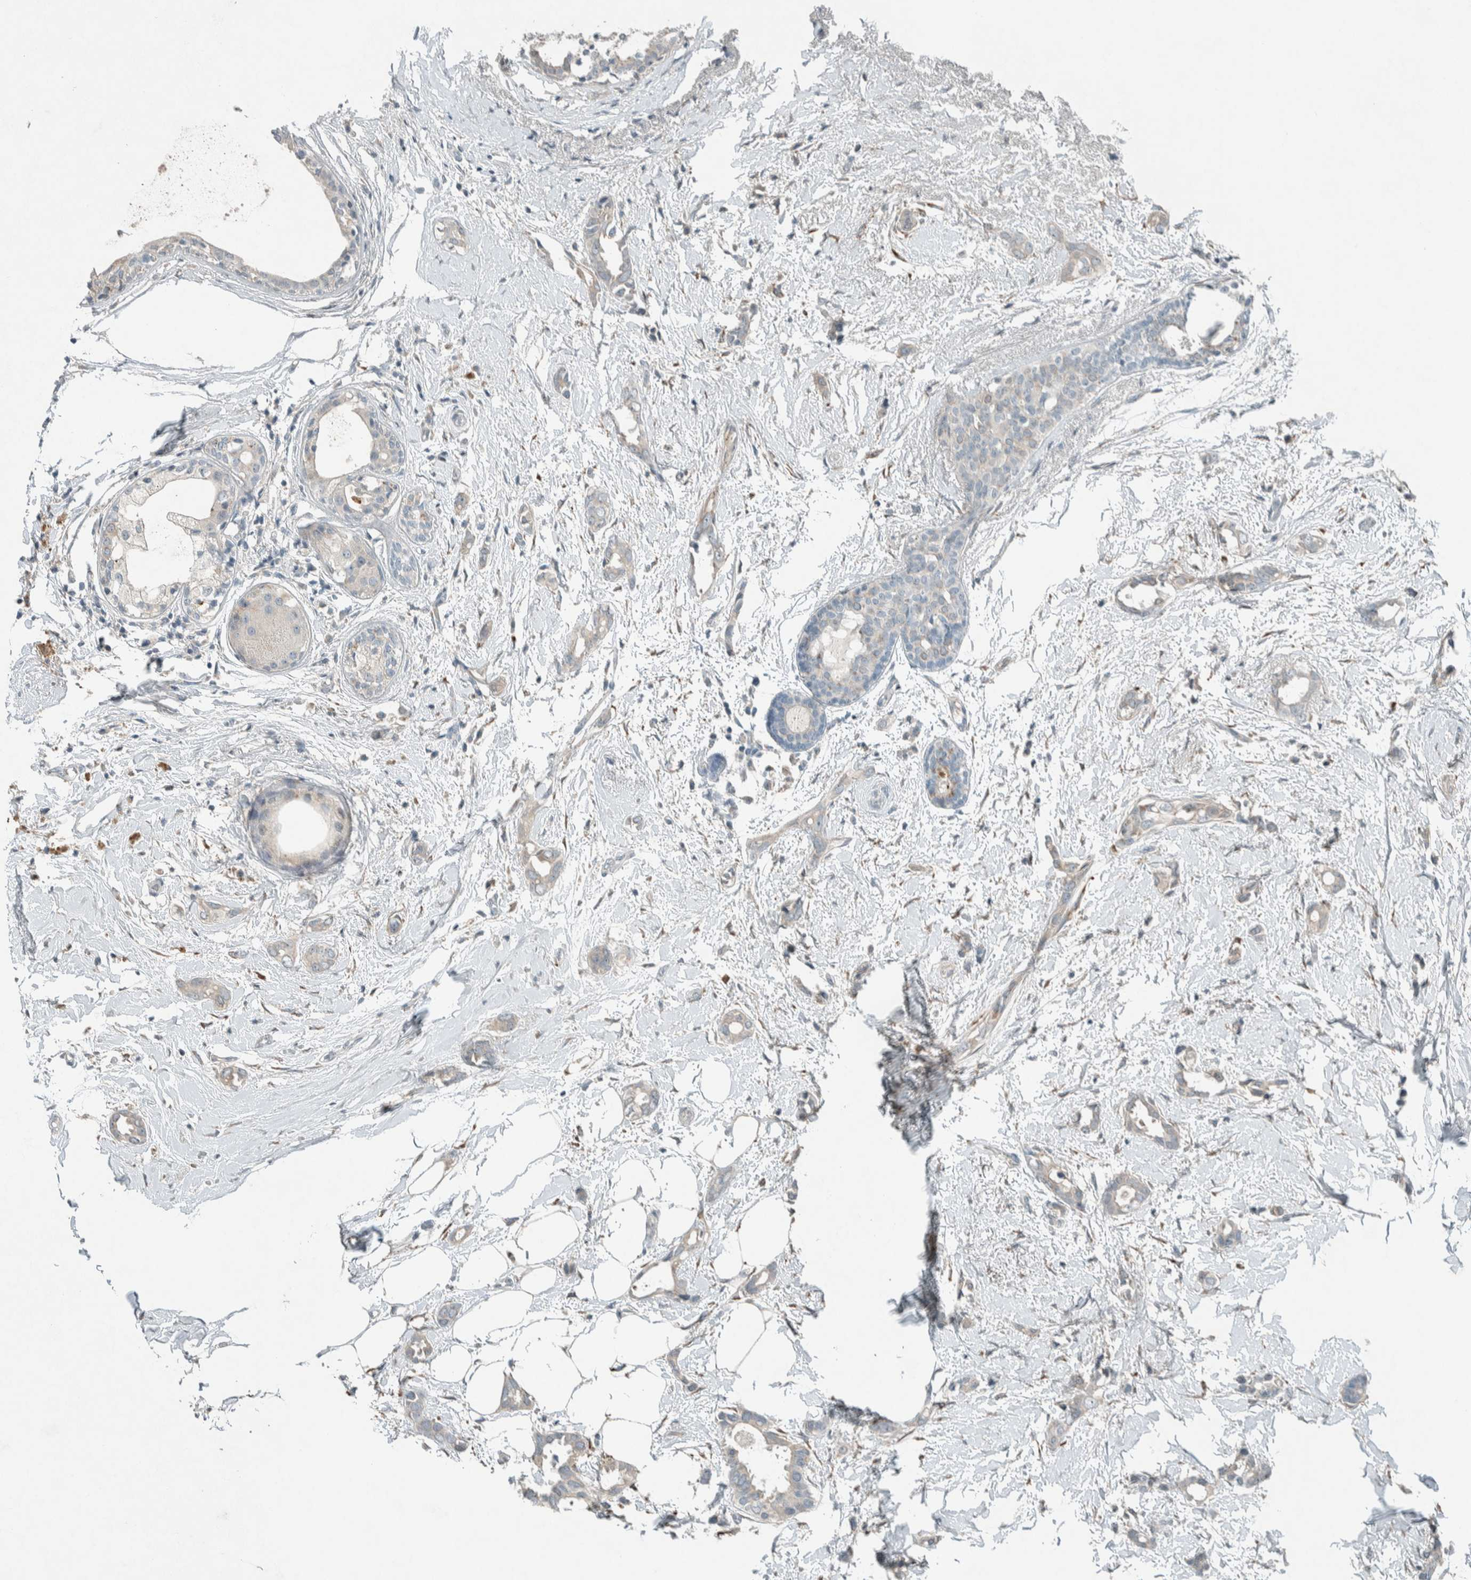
{"staining": {"intensity": "negative", "quantity": "none", "location": "none"}, "tissue": "breast cancer", "cell_type": "Tumor cells", "image_type": "cancer", "snomed": [{"axis": "morphology", "description": "Duct carcinoma"}, {"axis": "topography", "description": "Breast"}], "caption": "An immunohistochemistry micrograph of infiltrating ductal carcinoma (breast) is shown. There is no staining in tumor cells of infiltrating ductal carcinoma (breast).", "gene": "CERCAM", "patient": {"sex": "female", "age": 55}}